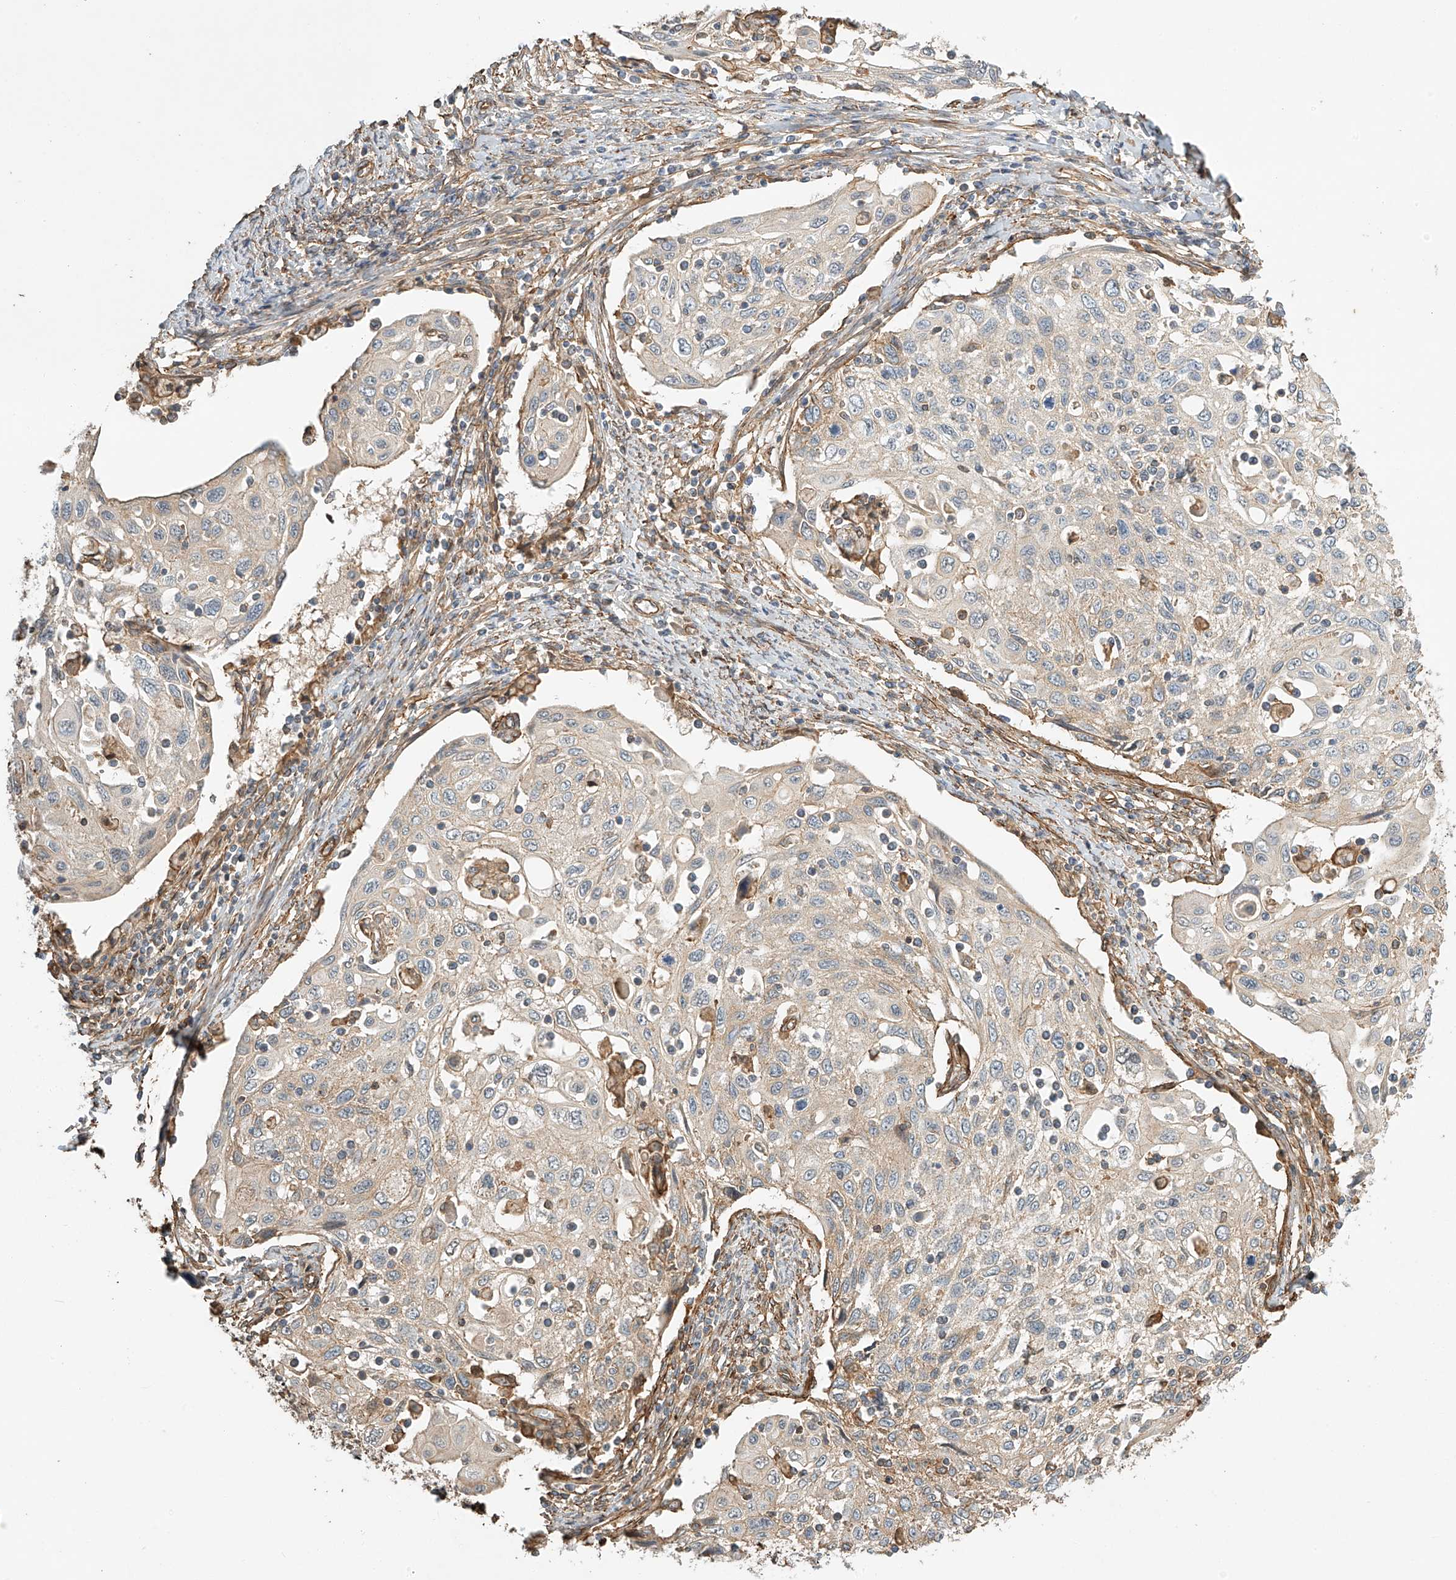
{"staining": {"intensity": "negative", "quantity": "none", "location": "none"}, "tissue": "cervical cancer", "cell_type": "Tumor cells", "image_type": "cancer", "snomed": [{"axis": "morphology", "description": "Squamous cell carcinoma, NOS"}, {"axis": "topography", "description": "Cervix"}], "caption": "Tumor cells show no significant positivity in cervical squamous cell carcinoma.", "gene": "CSMD3", "patient": {"sex": "female", "age": 70}}